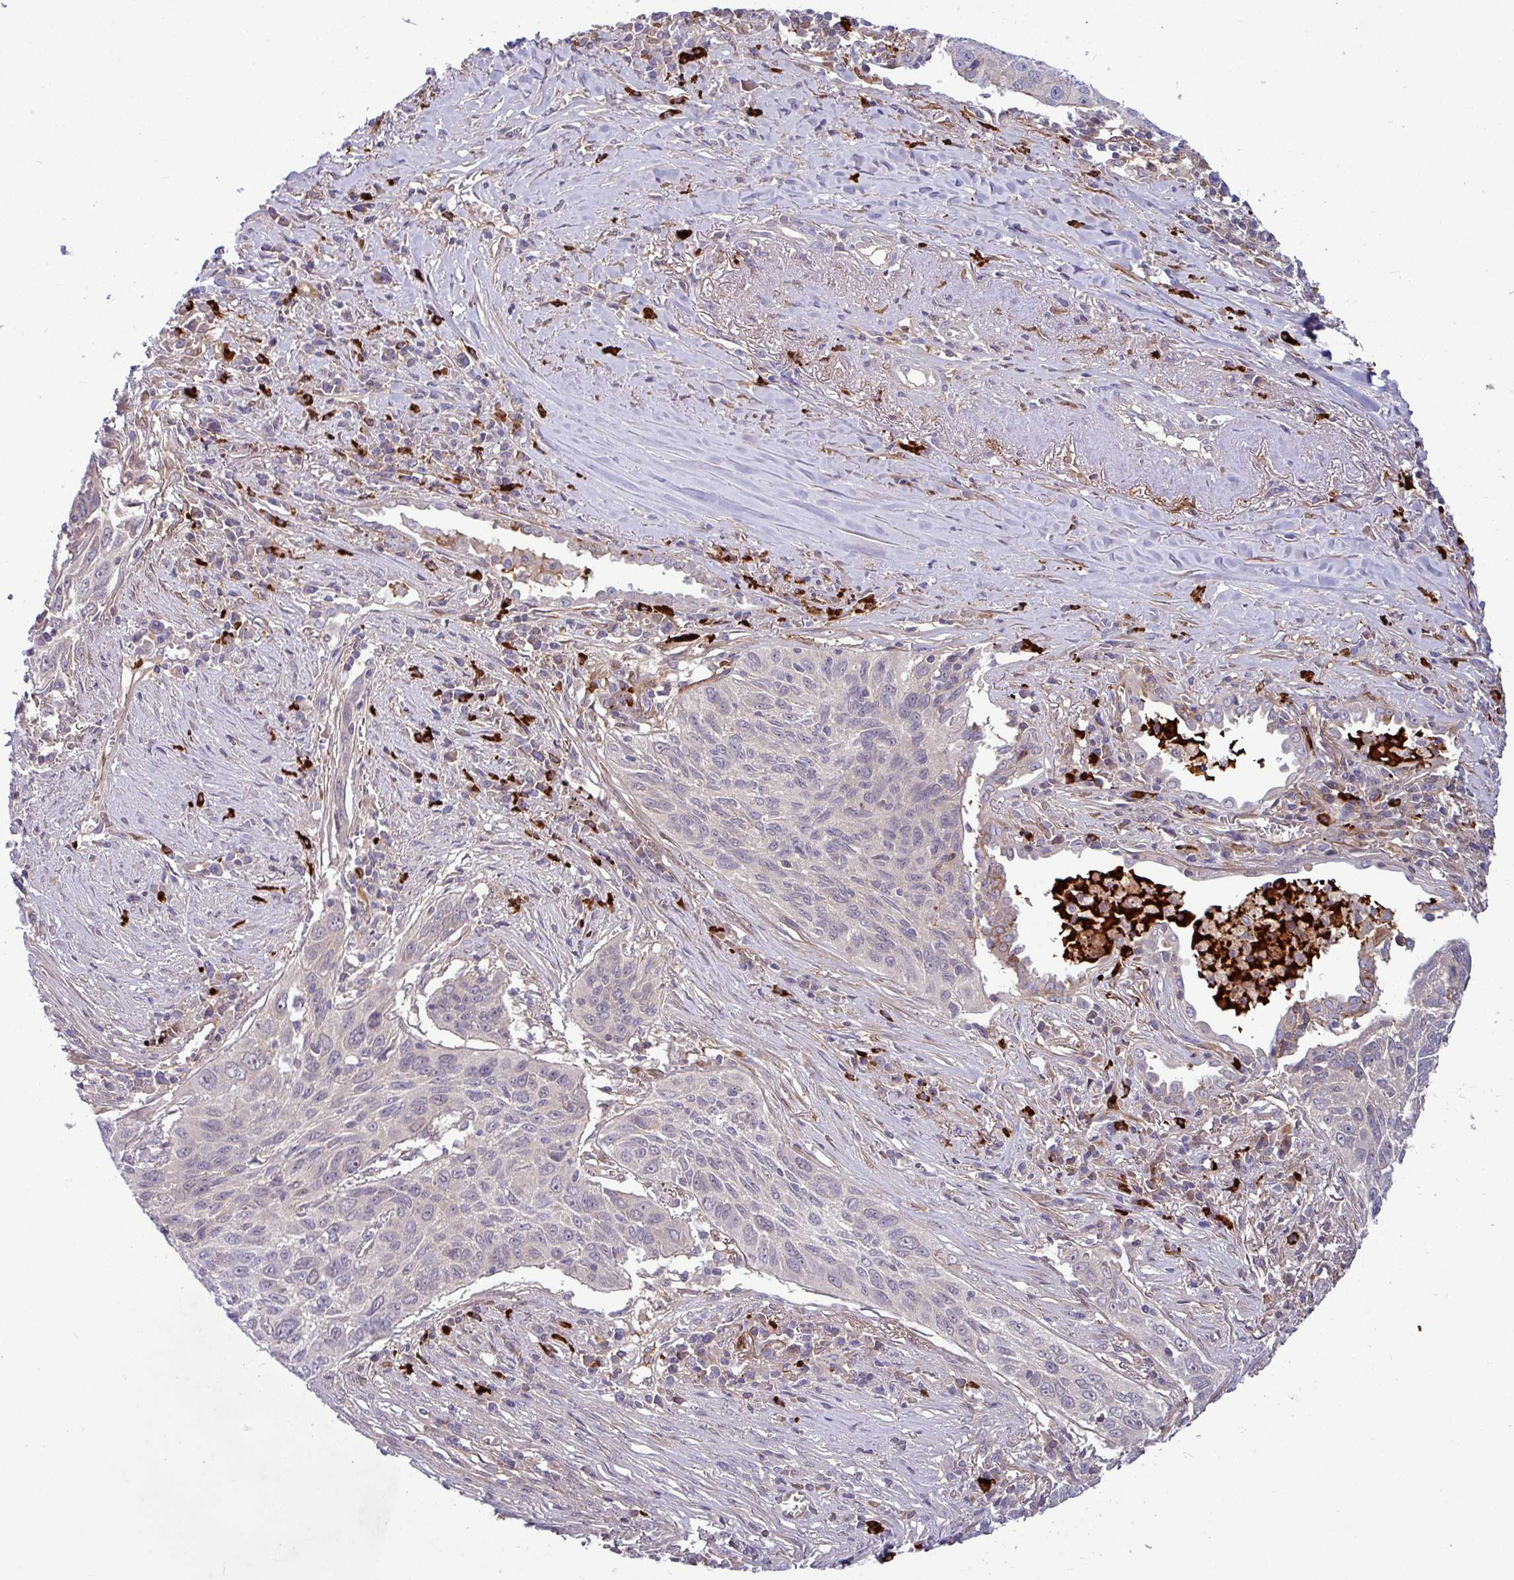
{"staining": {"intensity": "negative", "quantity": "none", "location": "none"}, "tissue": "lung cancer", "cell_type": "Tumor cells", "image_type": "cancer", "snomed": [{"axis": "morphology", "description": "Squamous cell carcinoma, NOS"}, {"axis": "topography", "description": "Lung"}], "caption": "High magnification brightfield microscopy of lung cancer (squamous cell carcinoma) stained with DAB (brown) and counterstained with hematoxylin (blue): tumor cells show no significant positivity.", "gene": "B4GALNT4", "patient": {"sex": "female", "age": 66}}